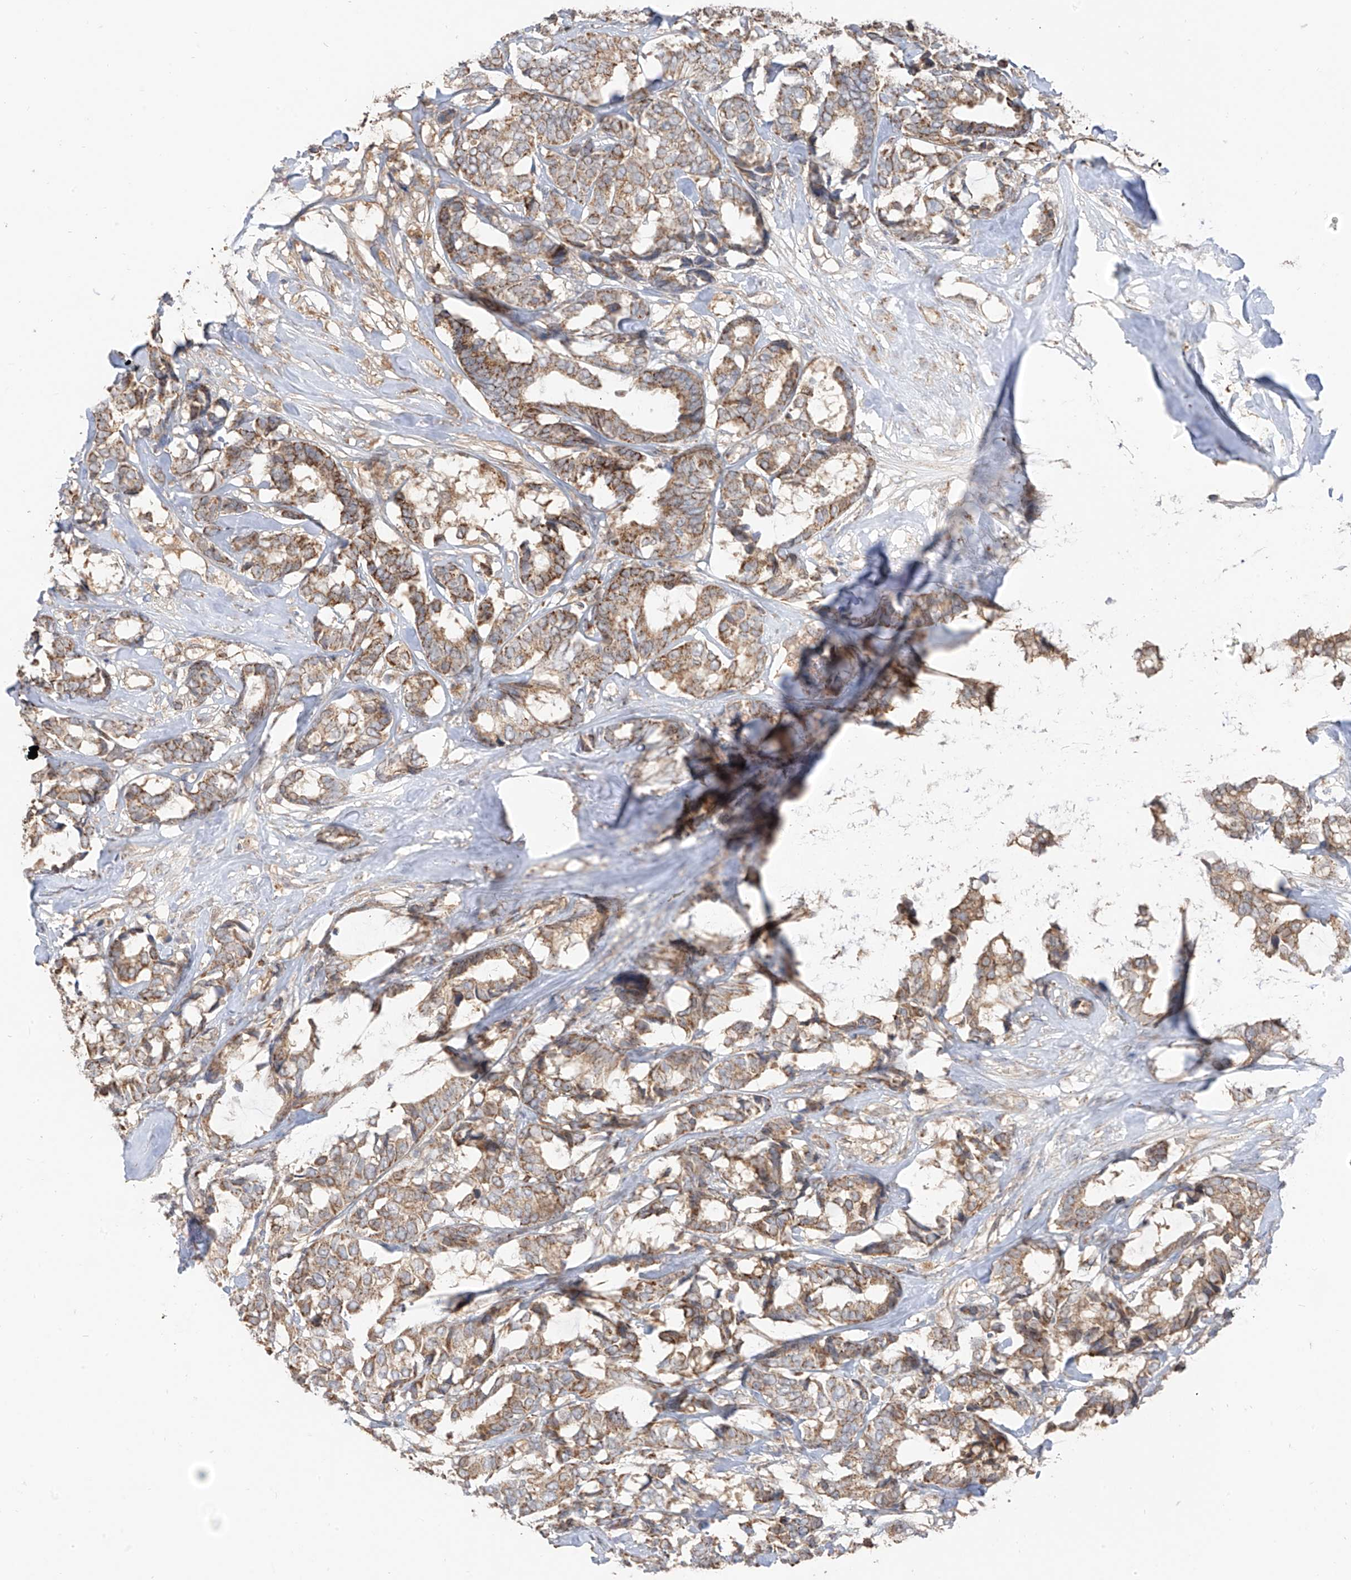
{"staining": {"intensity": "weak", "quantity": ">75%", "location": "cytoplasmic/membranous"}, "tissue": "breast cancer", "cell_type": "Tumor cells", "image_type": "cancer", "snomed": [{"axis": "morphology", "description": "Duct carcinoma"}, {"axis": "topography", "description": "Breast"}], "caption": "An image showing weak cytoplasmic/membranous positivity in about >75% of tumor cells in breast infiltrating ductal carcinoma, as visualized by brown immunohistochemical staining.", "gene": "ETHE1", "patient": {"sex": "female", "age": 87}}